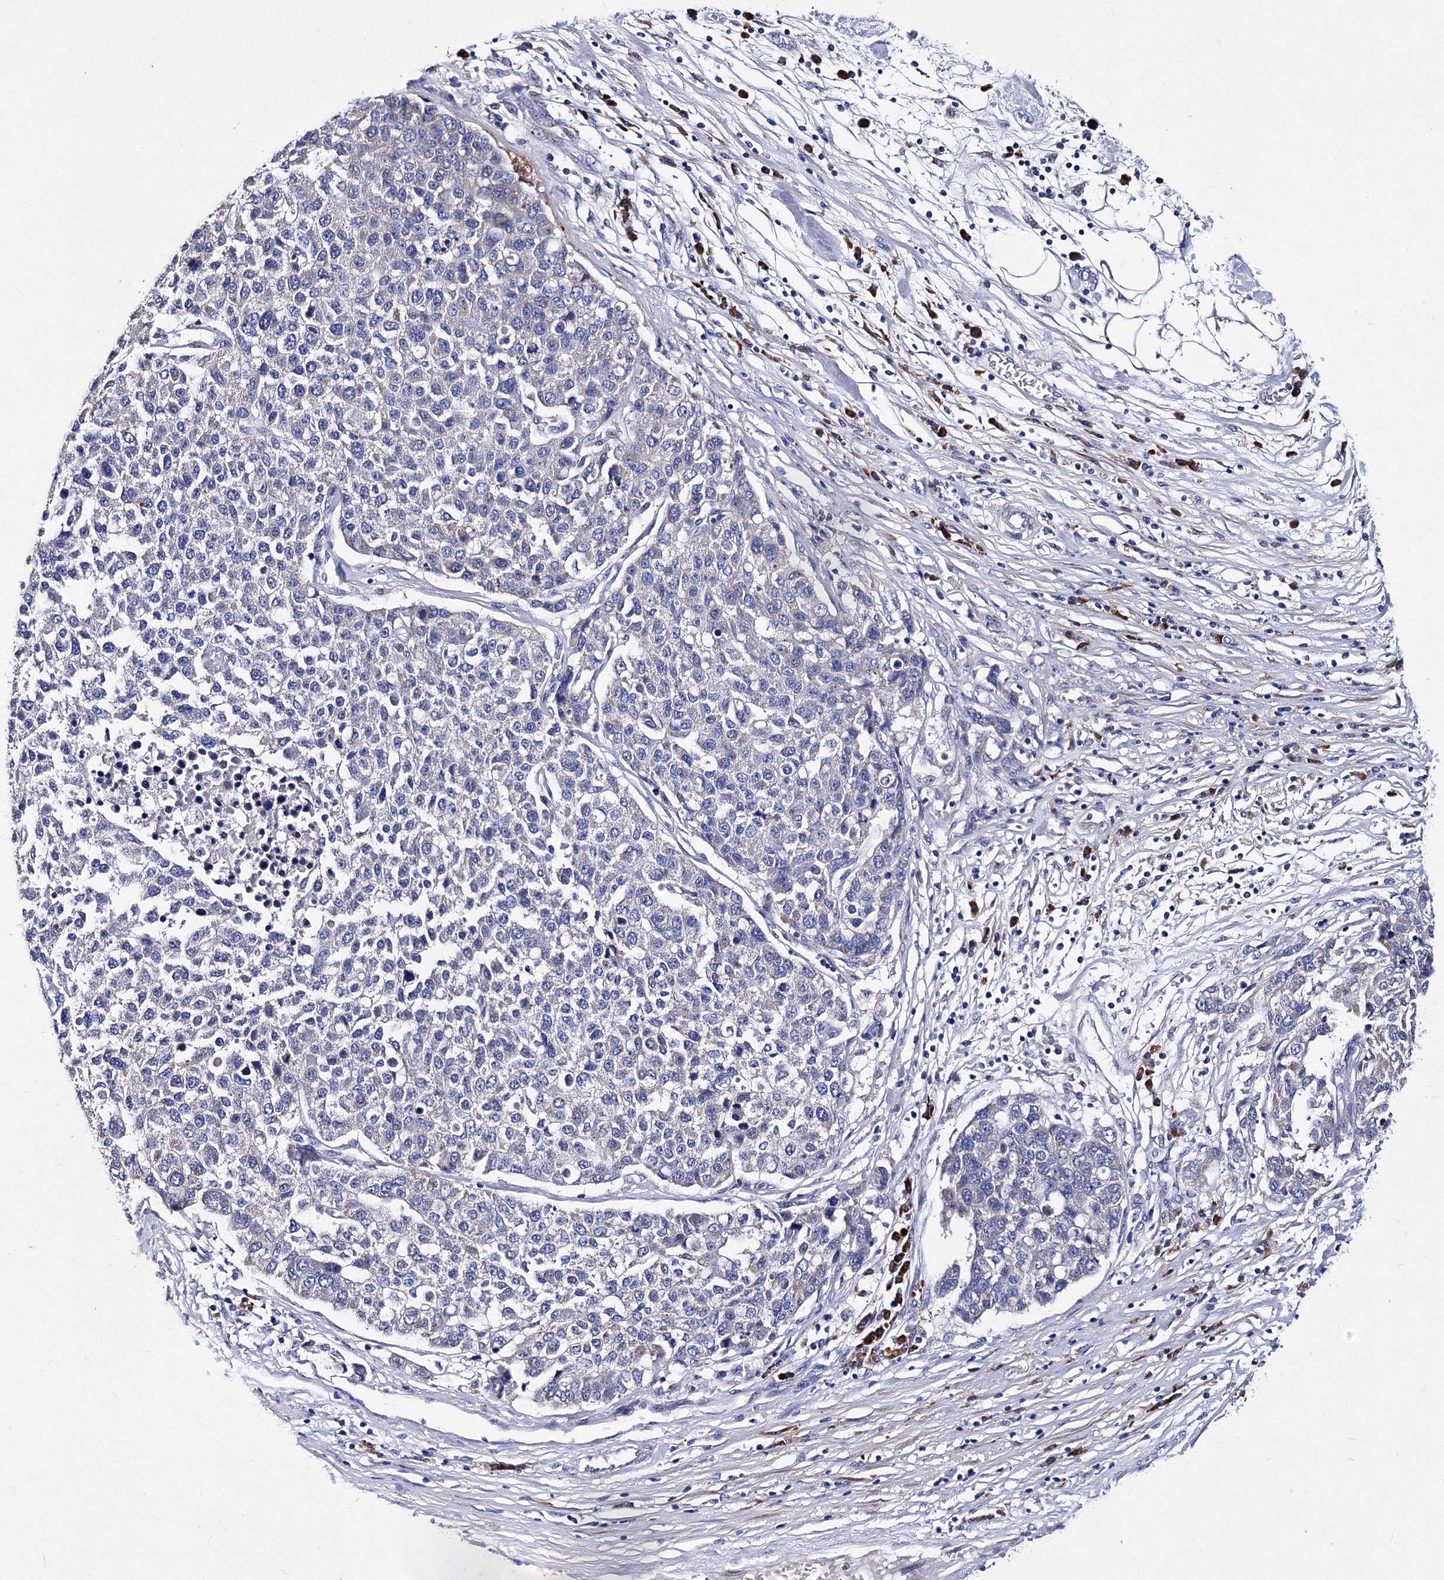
{"staining": {"intensity": "negative", "quantity": "none", "location": "none"}, "tissue": "pancreatic cancer", "cell_type": "Tumor cells", "image_type": "cancer", "snomed": [{"axis": "morphology", "description": "Adenocarcinoma, NOS"}, {"axis": "topography", "description": "Pancreas"}], "caption": "High magnification brightfield microscopy of pancreatic cancer stained with DAB (3,3'-diaminobenzidine) (brown) and counterstained with hematoxylin (blue): tumor cells show no significant staining.", "gene": "TRPM2", "patient": {"sex": "female", "age": 61}}